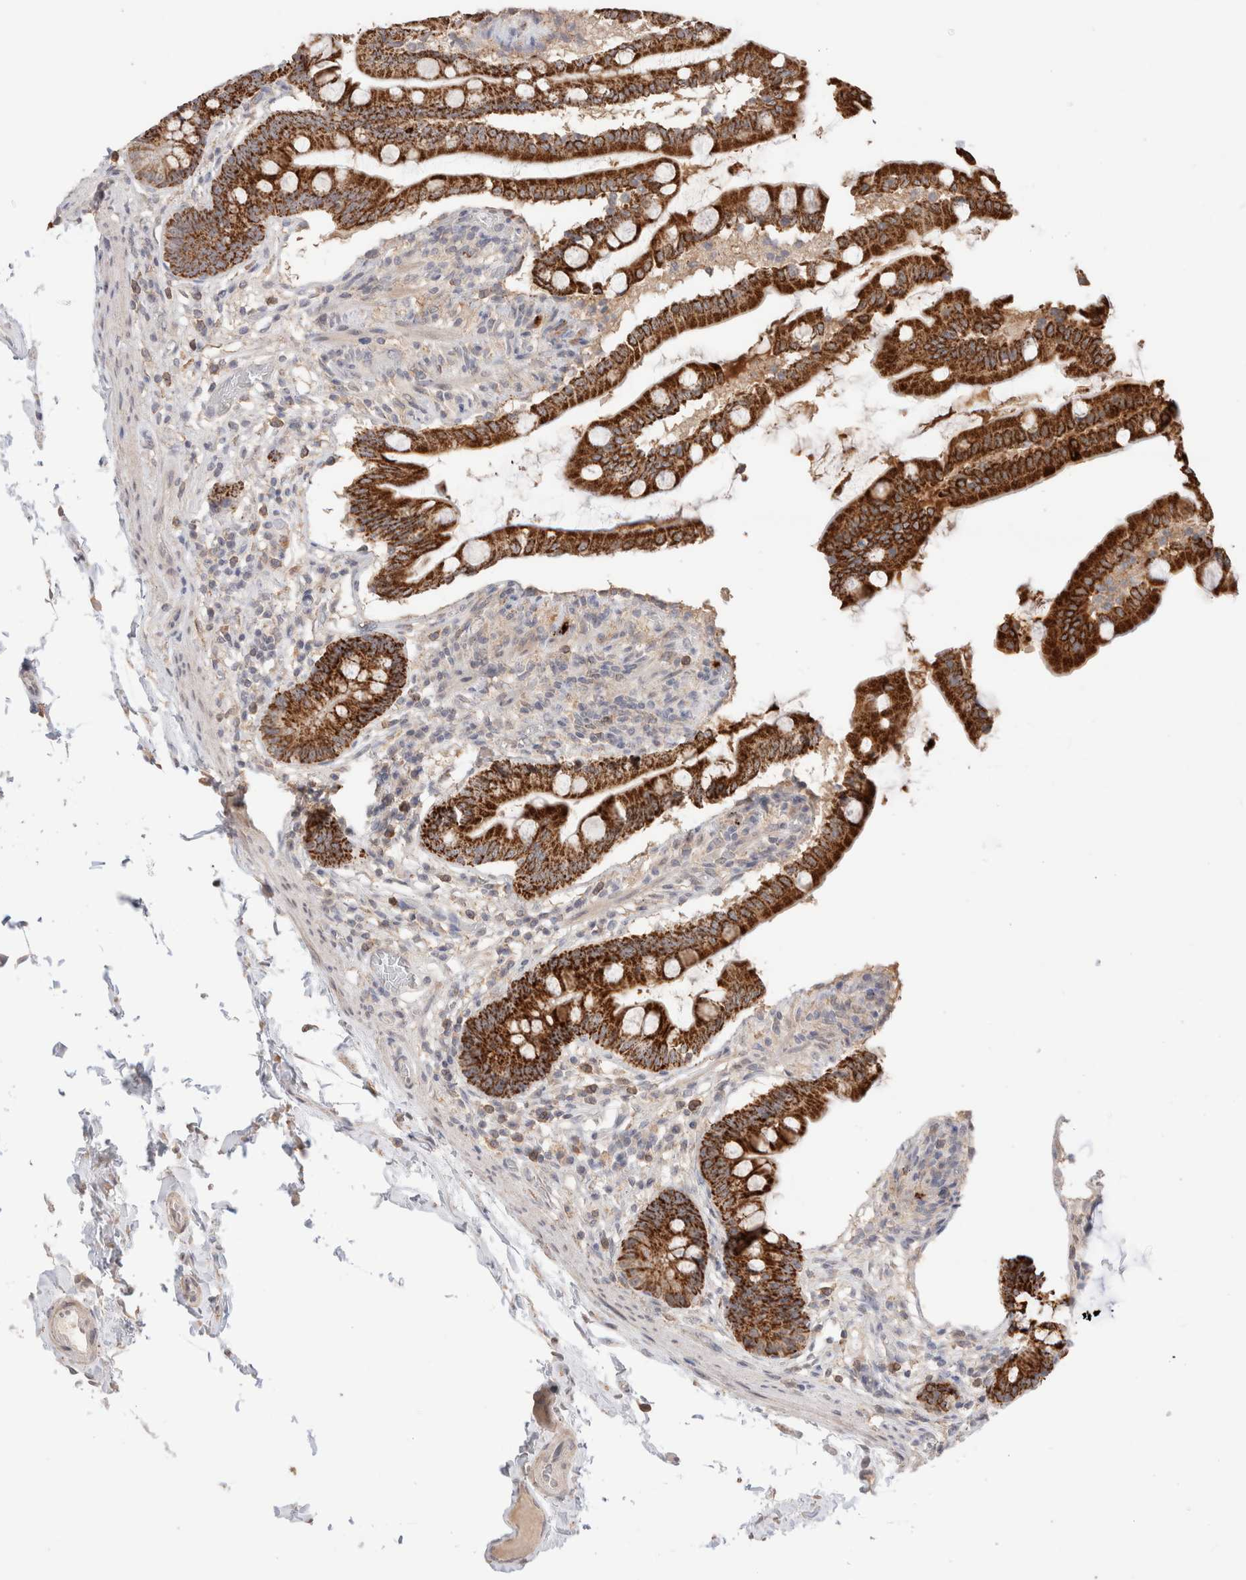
{"staining": {"intensity": "strong", "quantity": ">75%", "location": "cytoplasmic/membranous"}, "tissue": "small intestine", "cell_type": "Glandular cells", "image_type": "normal", "snomed": [{"axis": "morphology", "description": "Normal tissue, NOS"}, {"axis": "topography", "description": "Small intestine"}], "caption": "Small intestine stained for a protein displays strong cytoplasmic/membranous positivity in glandular cells. The staining was performed using DAB to visualize the protein expression in brown, while the nuclei were stained in blue with hematoxylin (Magnification: 20x).", "gene": "TRIM41", "patient": {"sex": "female", "age": 56}}